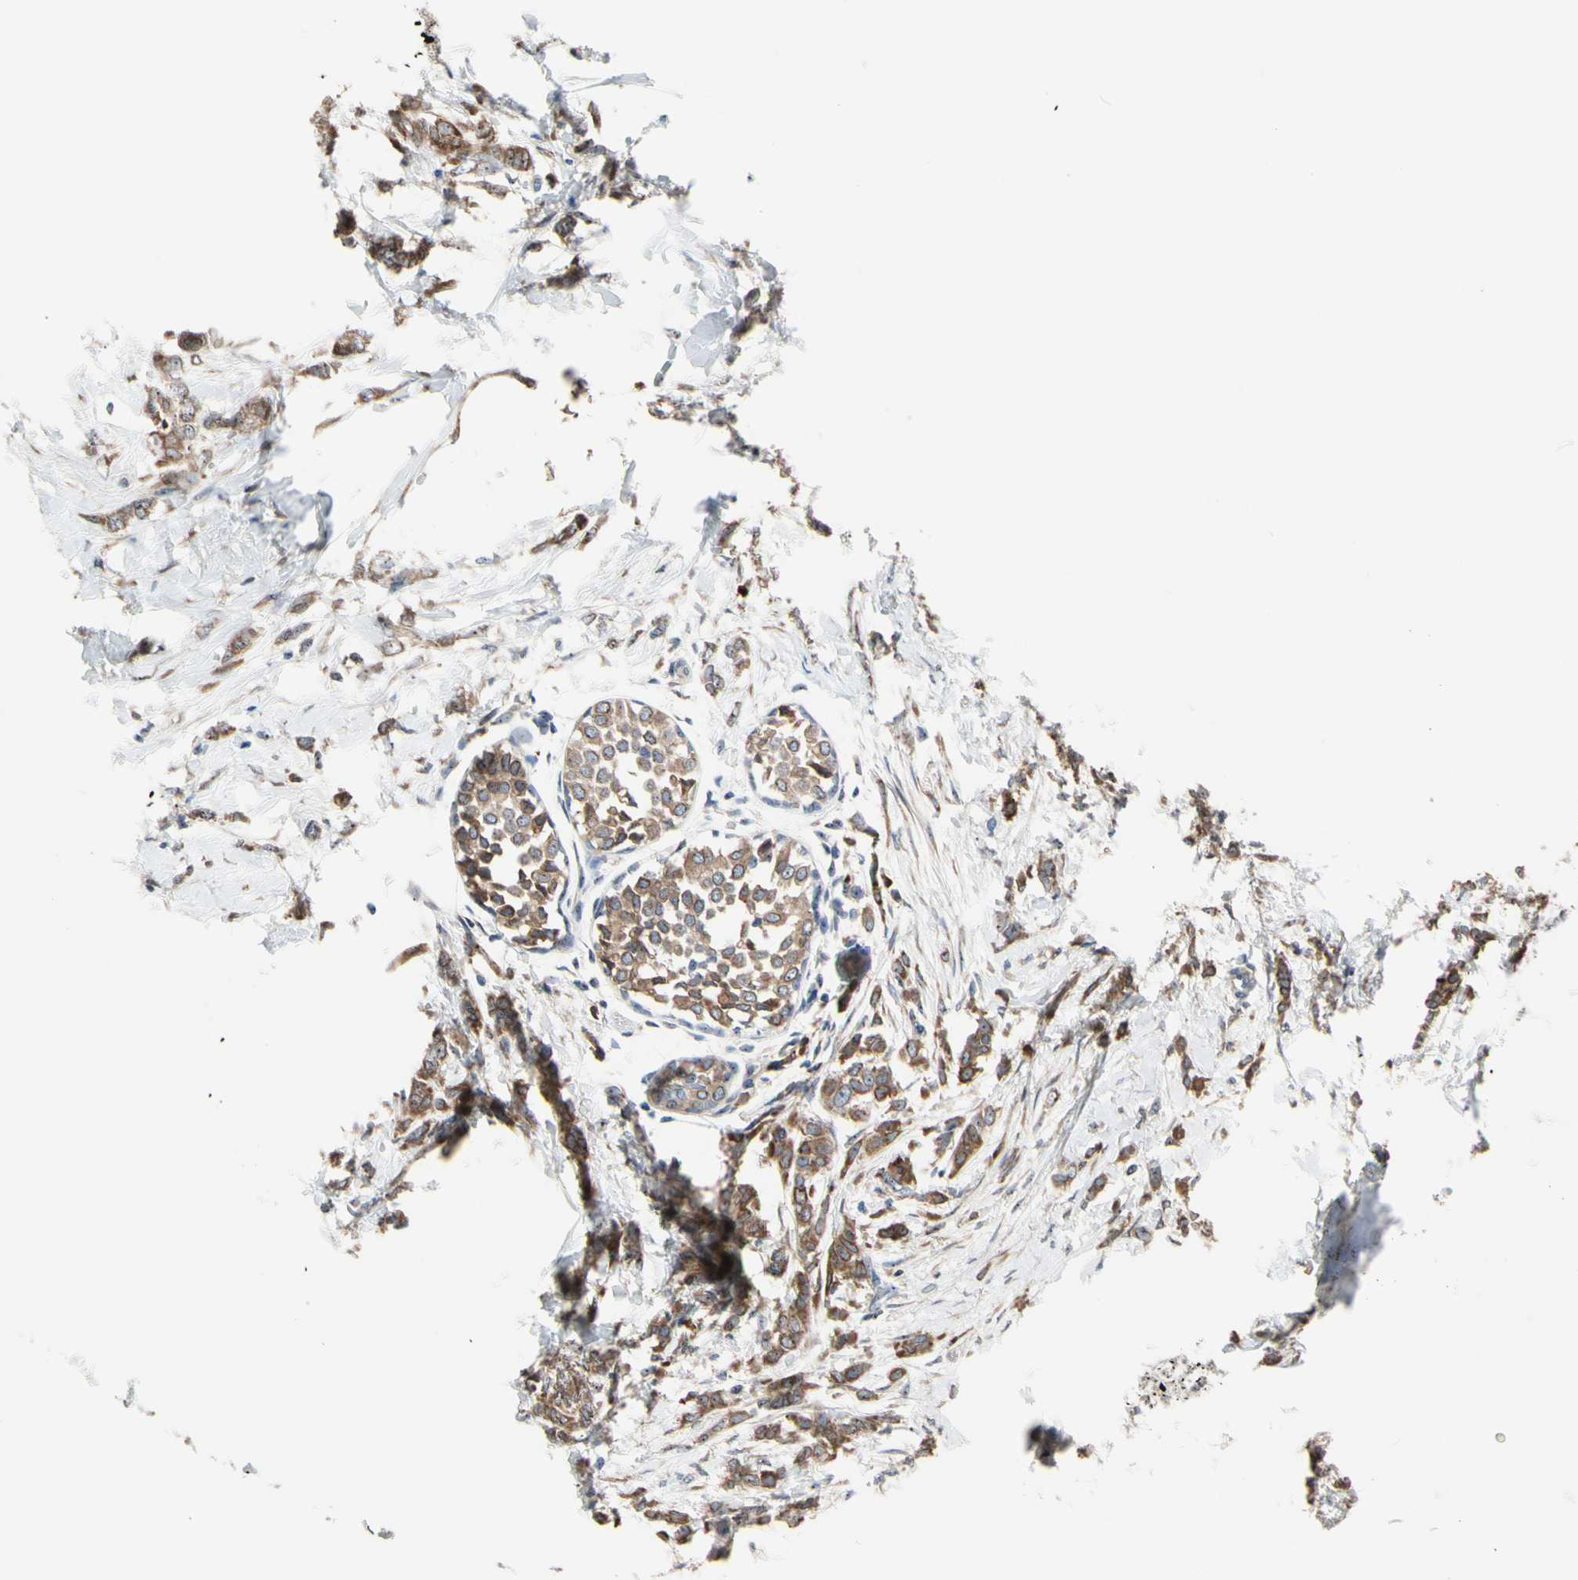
{"staining": {"intensity": "weak", "quantity": ">75%", "location": "cytoplasmic/membranous"}, "tissue": "breast cancer", "cell_type": "Tumor cells", "image_type": "cancer", "snomed": [{"axis": "morphology", "description": "Lobular carcinoma, in situ"}, {"axis": "morphology", "description": "Lobular carcinoma"}, {"axis": "topography", "description": "Breast"}], "caption": "Approximately >75% of tumor cells in breast cancer (lobular carcinoma) display weak cytoplasmic/membranous protein staining as visualized by brown immunohistochemical staining.", "gene": "TMED7", "patient": {"sex": "female", "age": 41}}